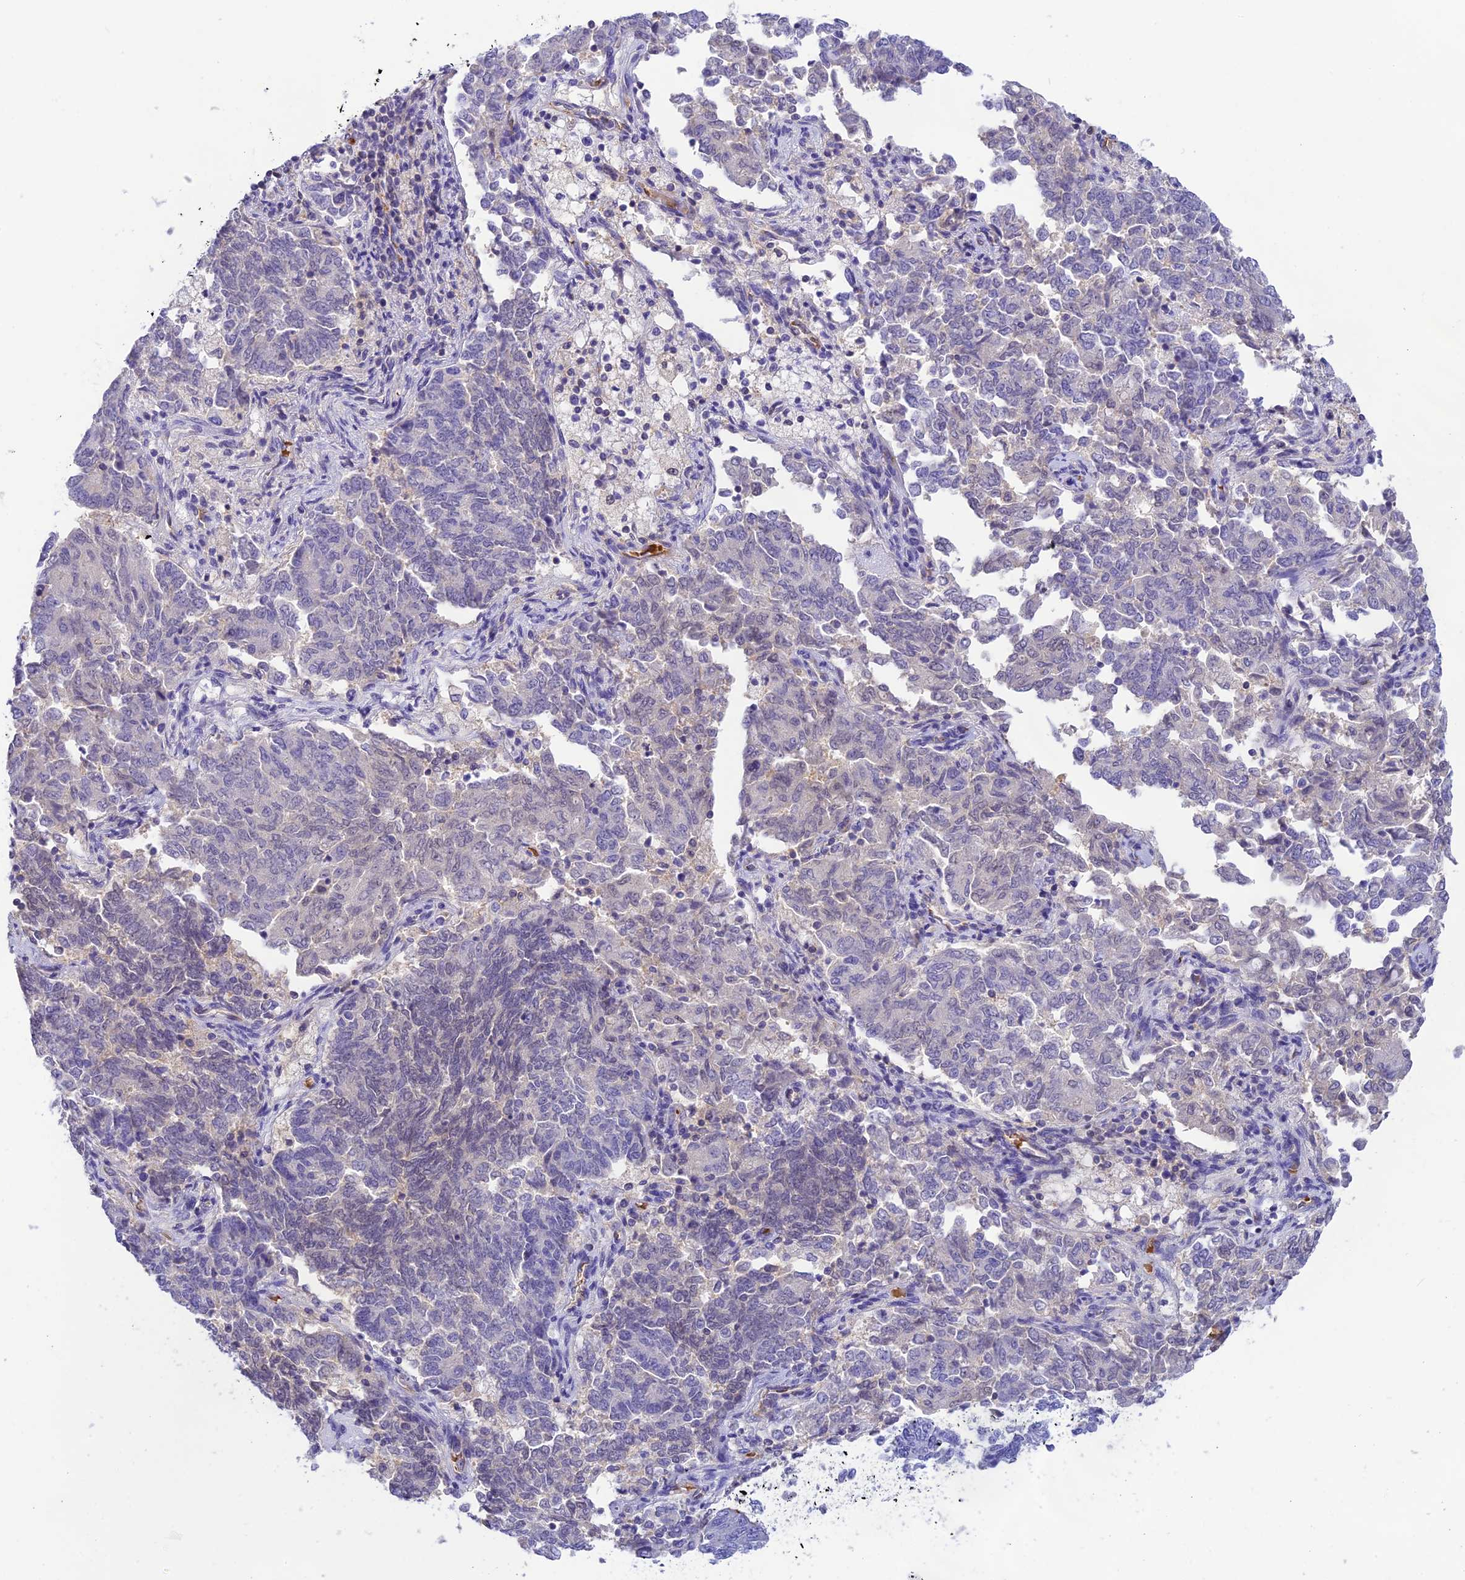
{"staining": {"intensity": "negative", "quantity": "none", "location": "none"}, "tissue": "endometrial cancer", "cell_type": "Tumor cells", "image_type": "cancer", "snomed": [{"axis": "morphology", "description": "Adenocarcinoma, NOS"}, {"axis": "topography", "description": "Endometrium"}], "caption": "This is an immunohistochemistry (IHC) image of human endometrial cancer (adenocarcinoma). There is no positivity in tumor cells.", "gene": "HDHD2", "patient": {"sex": "female", "age": 80}}